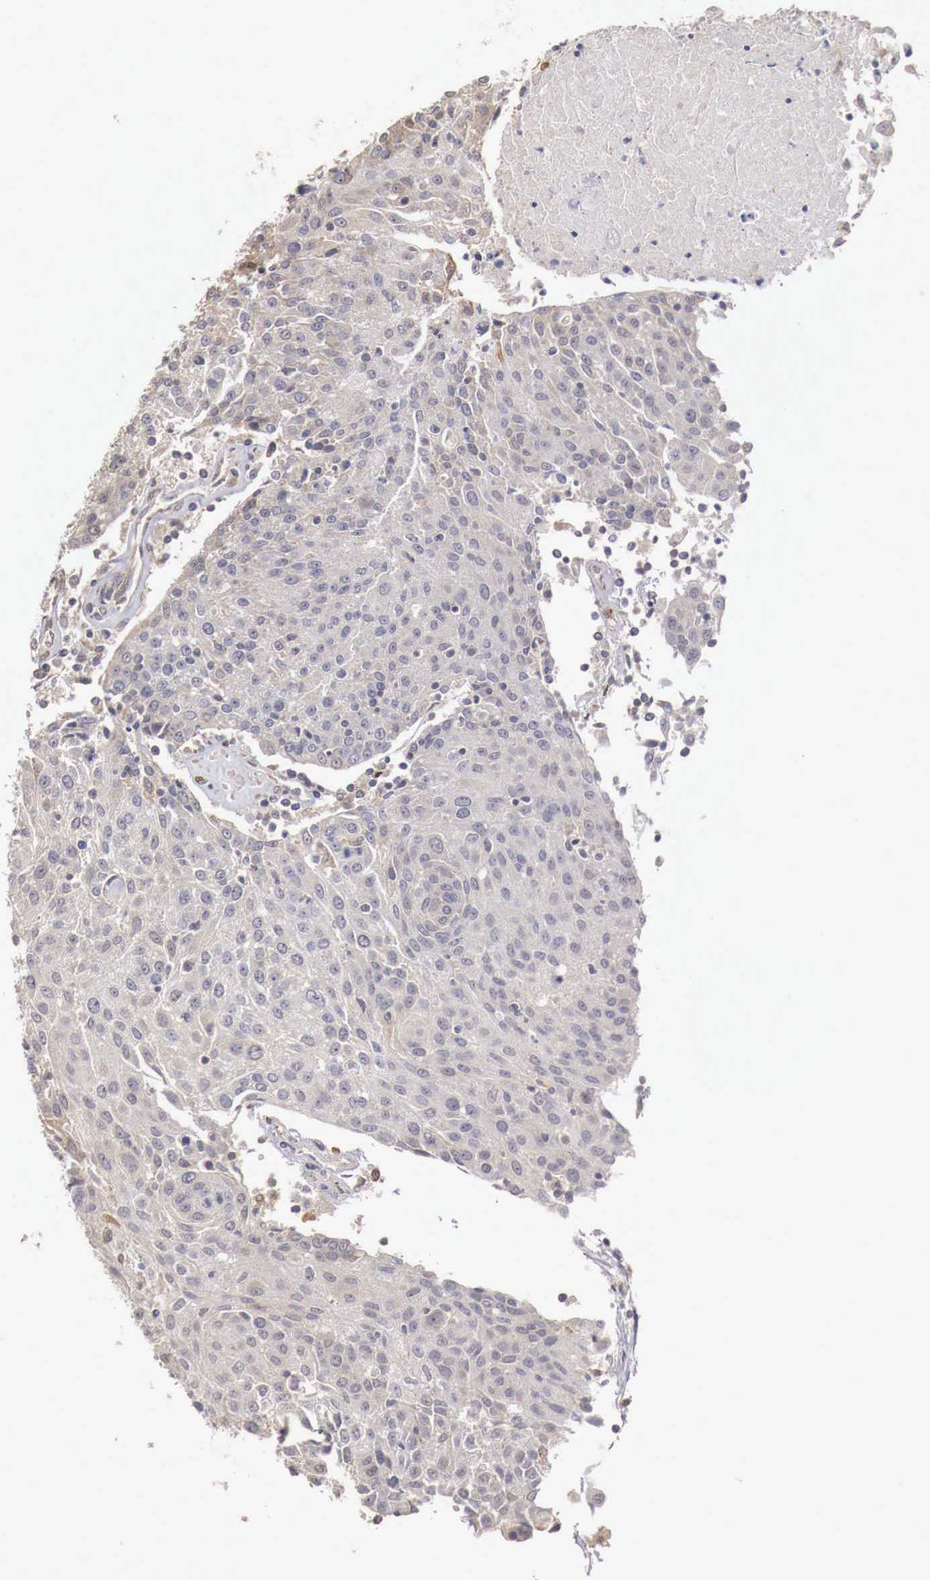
{"staining": {"intensity": "negative", "quantity": "none", "location": "none"}, "tissue": "urothelial cancer", "cell_type": "Tumor cells", "image_type": "cancer", "snomed": [{"axis": "morphology", "description": "Urothelial carcinoma, High grade"}, {"axis": "topography", "description": "Urinary bladder"}], "caption": "Immunohistochemistry (IHC) photomicrograph of human high-grade urothelial carcinoma stained for a protein (brown), which exhibits no expression in tumor cells.", "gene": "KHDRBS2", "patient": {"sex": "female", "age": 85}}